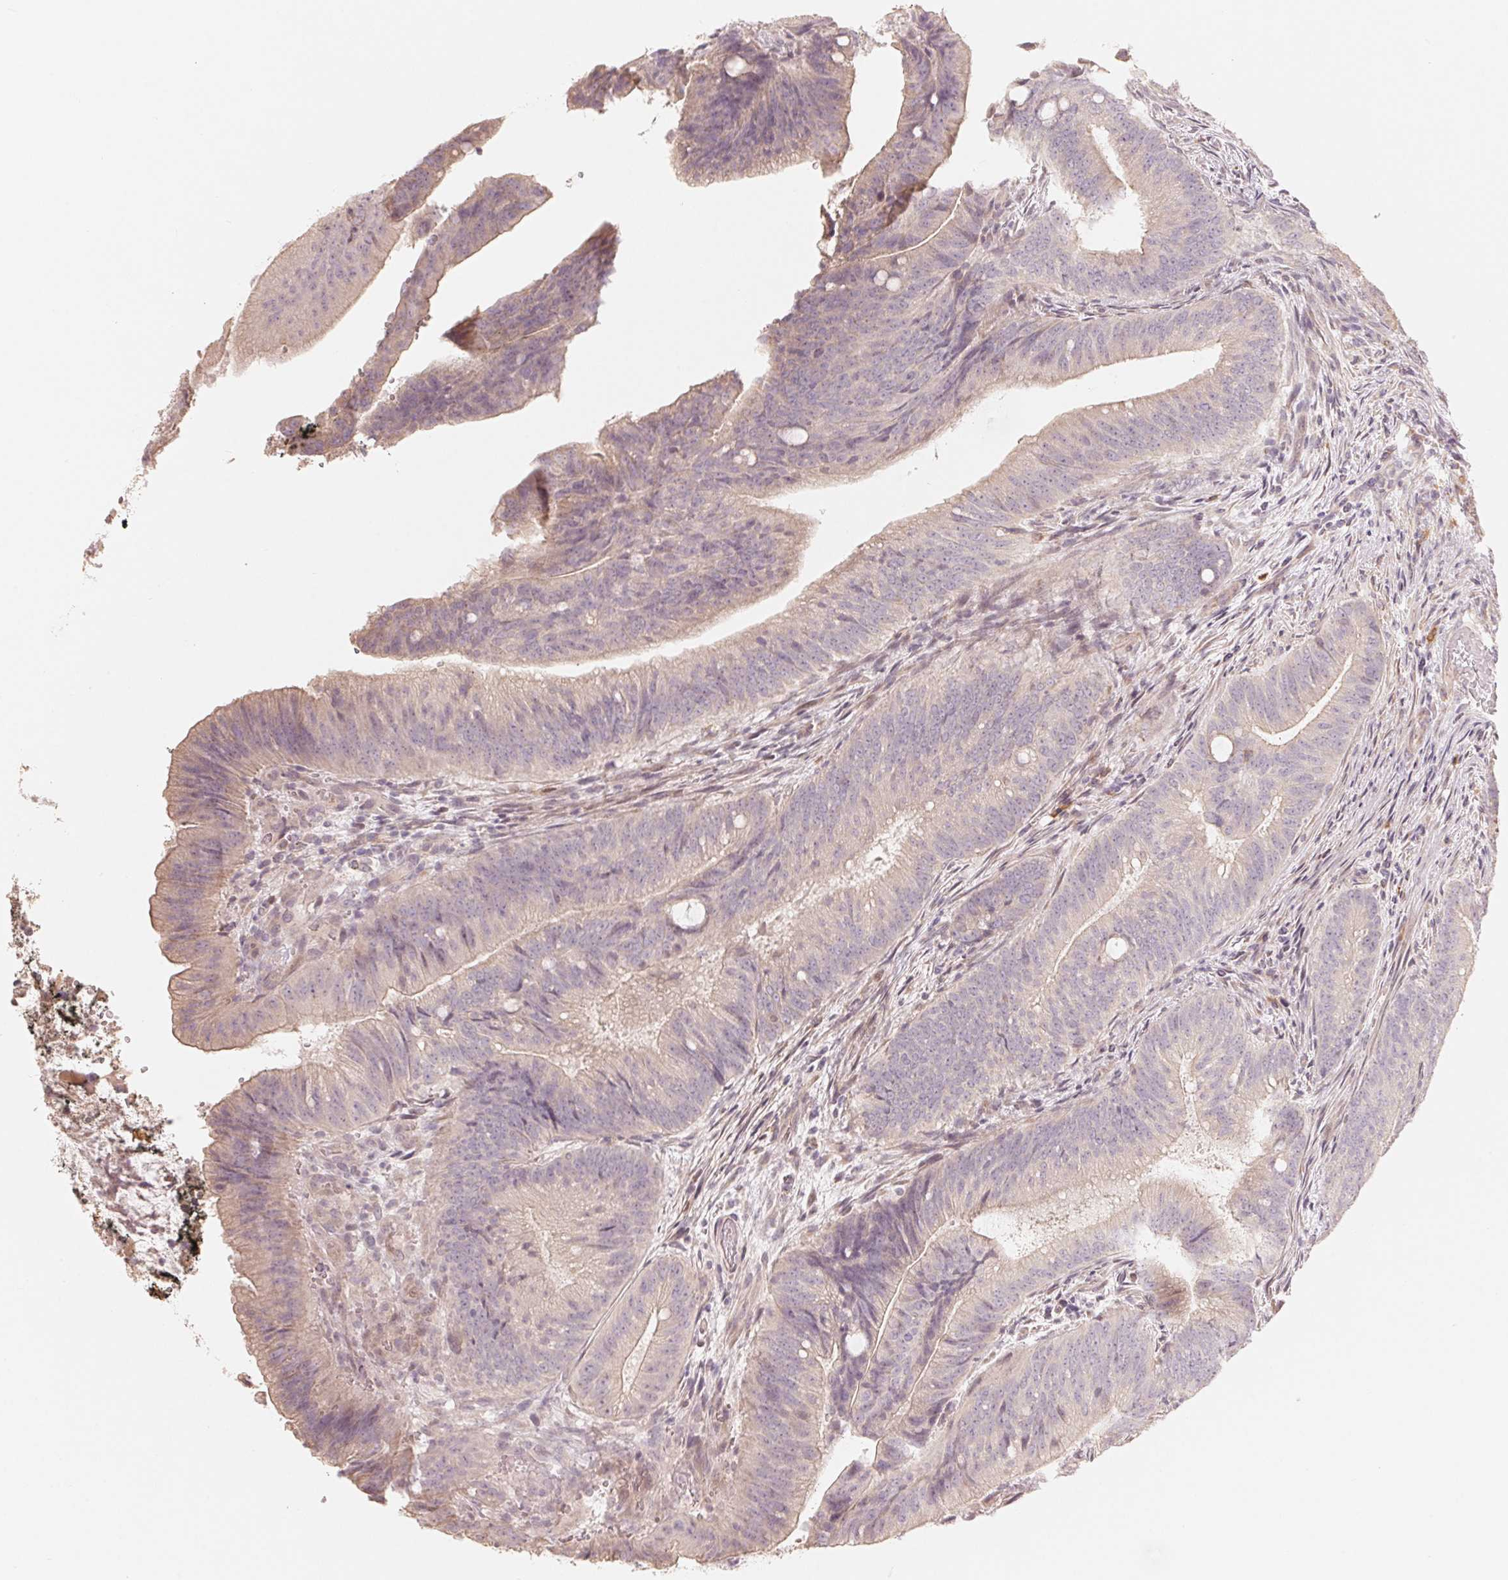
{"staining": {"intensity": "negative", "quantity": "none", "location": "none"}, "tissue": "colorectal cancer", "cell_type": "Tumor cells", "image_type": "cancer", "snomed": [{"axis": "morphology", "description": "Adenocarcinoma, NOS"}, {"axis": "topography", "description": "Colon"}], "caption": "Micrograph shows no protein staining in tumor cells of colorectal cancer tissue. The staining is performed using DAB brown chromogen with nuclei counter-stained in using hematoxylin.", "gene": "DENND2C", "patient": {"sex": "female", "age": 43}}